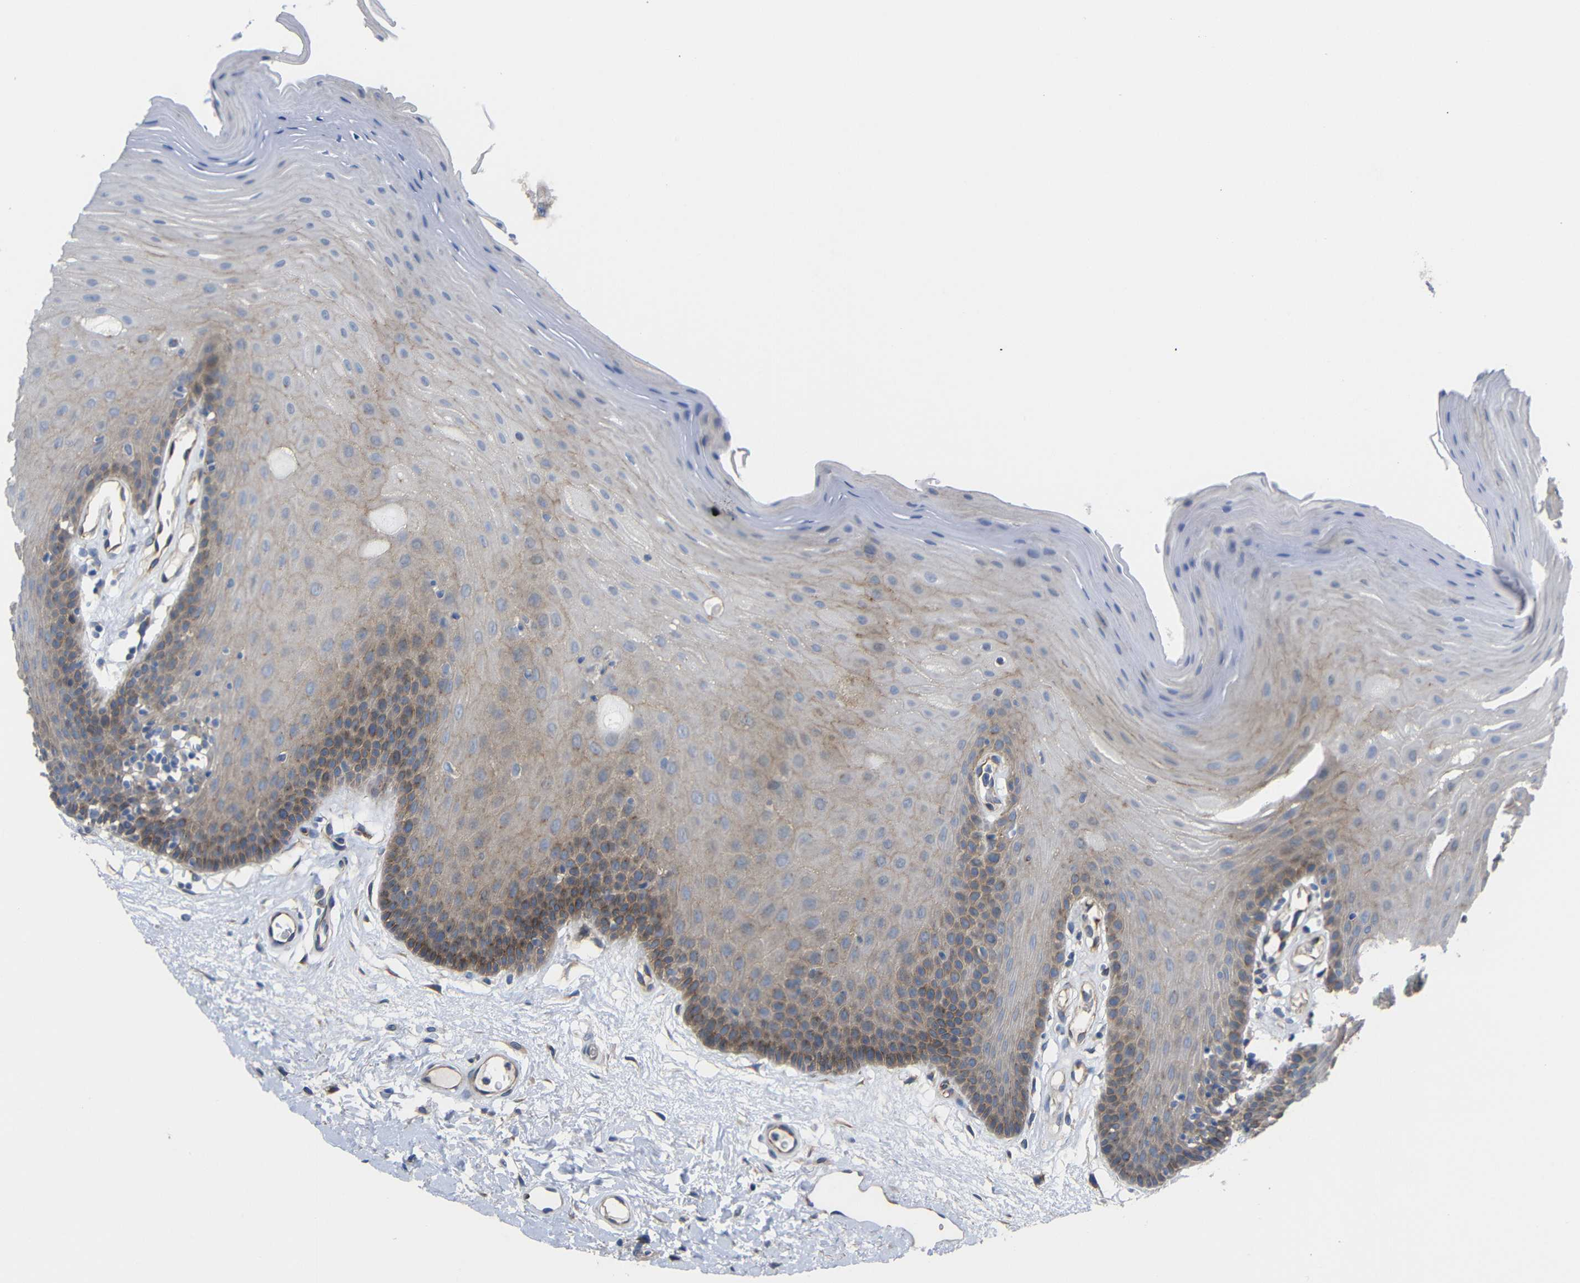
{"staining": {"intensity": "moderate", "quantity": "25%-75%", "location": "cytoplasmic/membranous"}, "tissue": "oral mucosa", "cell_type": "Squamous epithelial cells", "image_type": "normal", "snomed": [{"axis": "morphology", "description": "Normal tissue, NOS"}, {"axis": "morphology", "description": "Squamous cell carcinoma, NOS"}, {"axis": "topography", "description": "Skeletal muscle"}, {"axis": "topography", "description": "Adipose tissue"}, {"axis": "topography", "description": "Vascular tissue"}, {"axis": "topography", "description": "Oral tissue"}, {"axis": "topography", "description": "Peripheral nerve tissue"}, {"axis": "topography", "description": "Head-Neck"}], "caption": "Immunohistochemistry (IHC) photomicrograph of normal human oral mucosa stained for a protein (brown), which reveals medium levels of moderate cytoplasmic/membranous expression in approximately 25%-75% of squamous epithelial cells.", "gene": "SYPL1", "patient": {"sex": "male", "age": 71}}